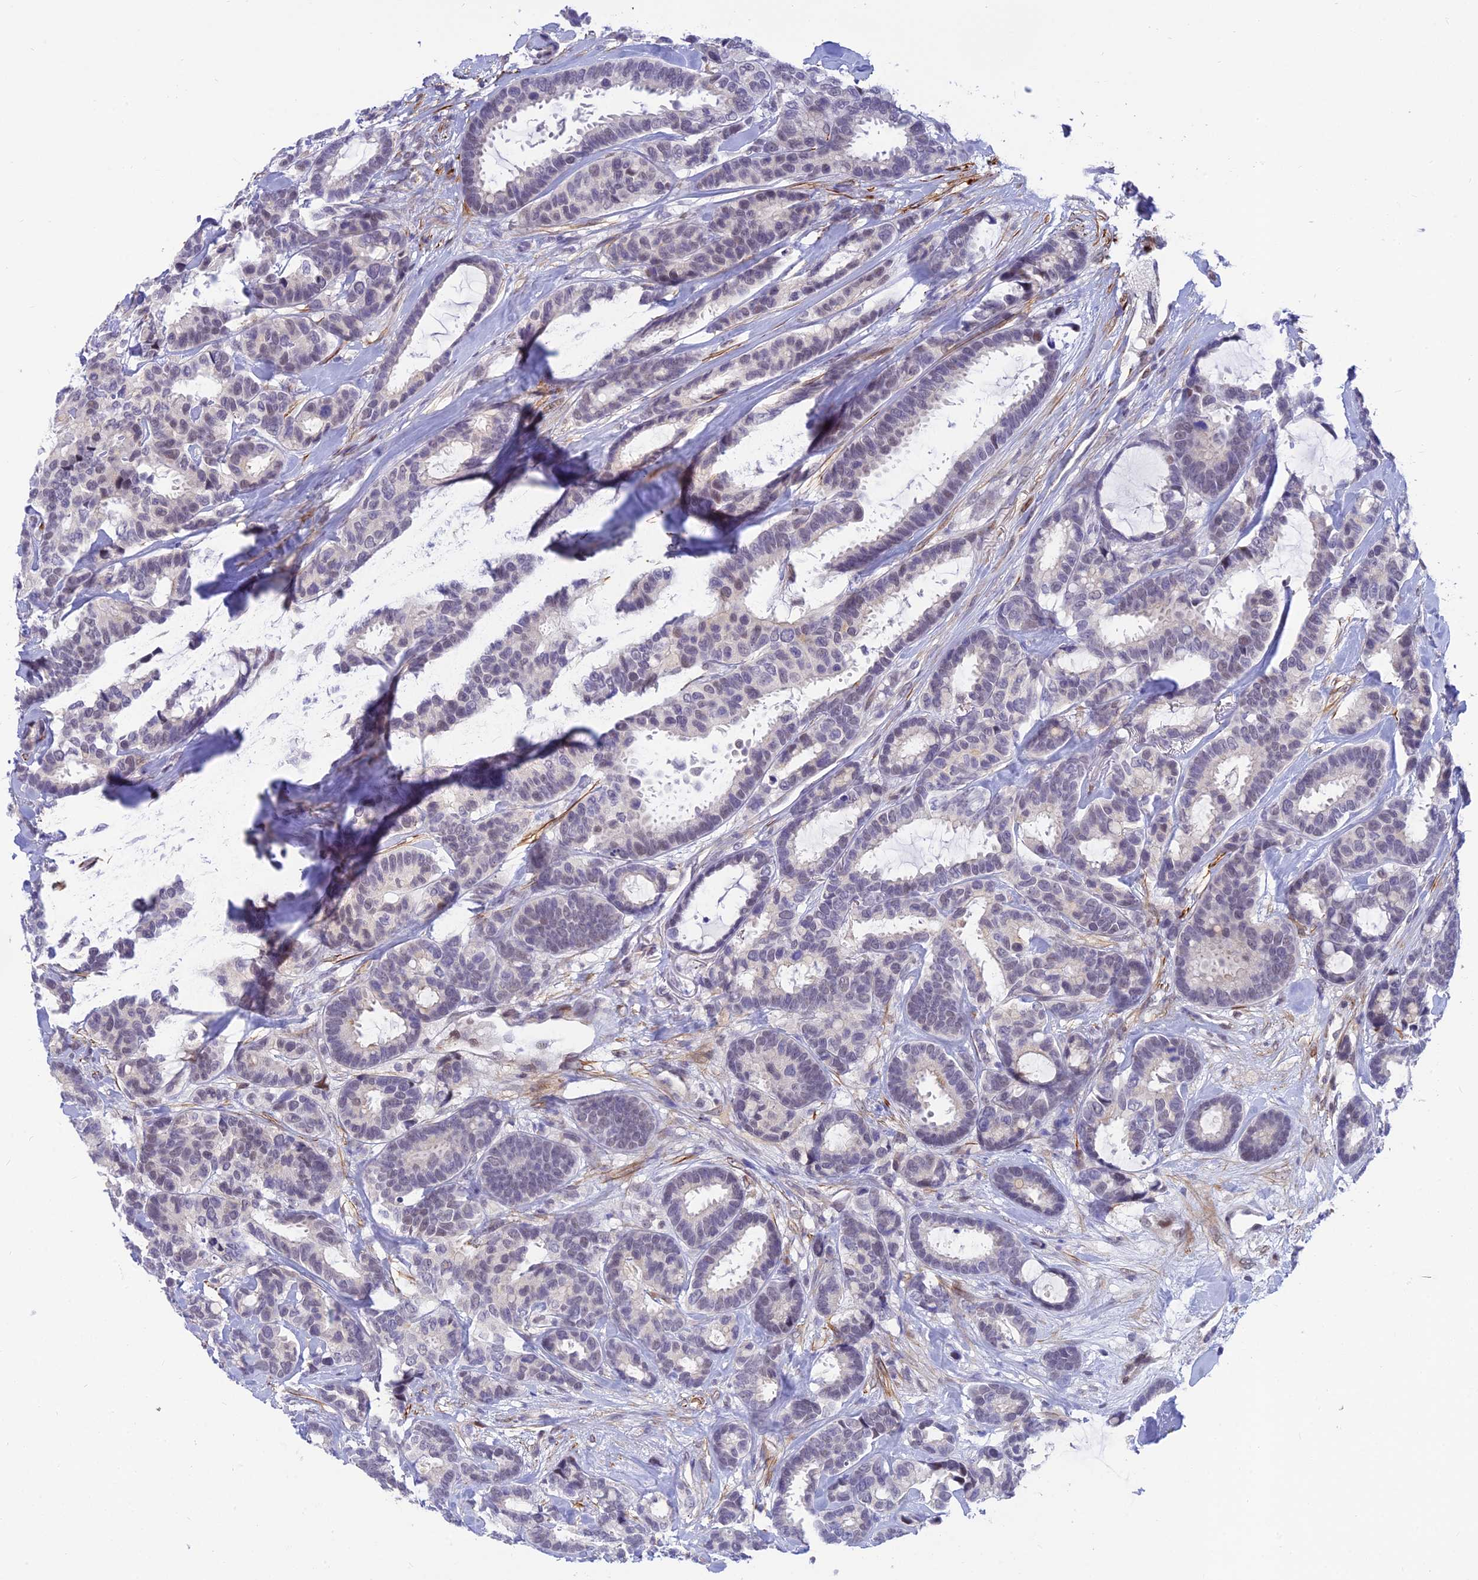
{"staining": {"intensity": "negative", "quantity": "none", "location": "none"}, "tissue": "breast cancer", "cell_type": "Tumor cells", "image_type": "cancer", "snomed": [{"axis": "morphology", "description": "Duct carcinoma"}, {"axis": "topography", "description": "Breast"}], "caption": "A high-resolution image shows IHC staining of breast cancer, which reveals no significant expression in tumor cells.", "gene": "CLK4", "patient": {"sex": "female", "age": 87}}